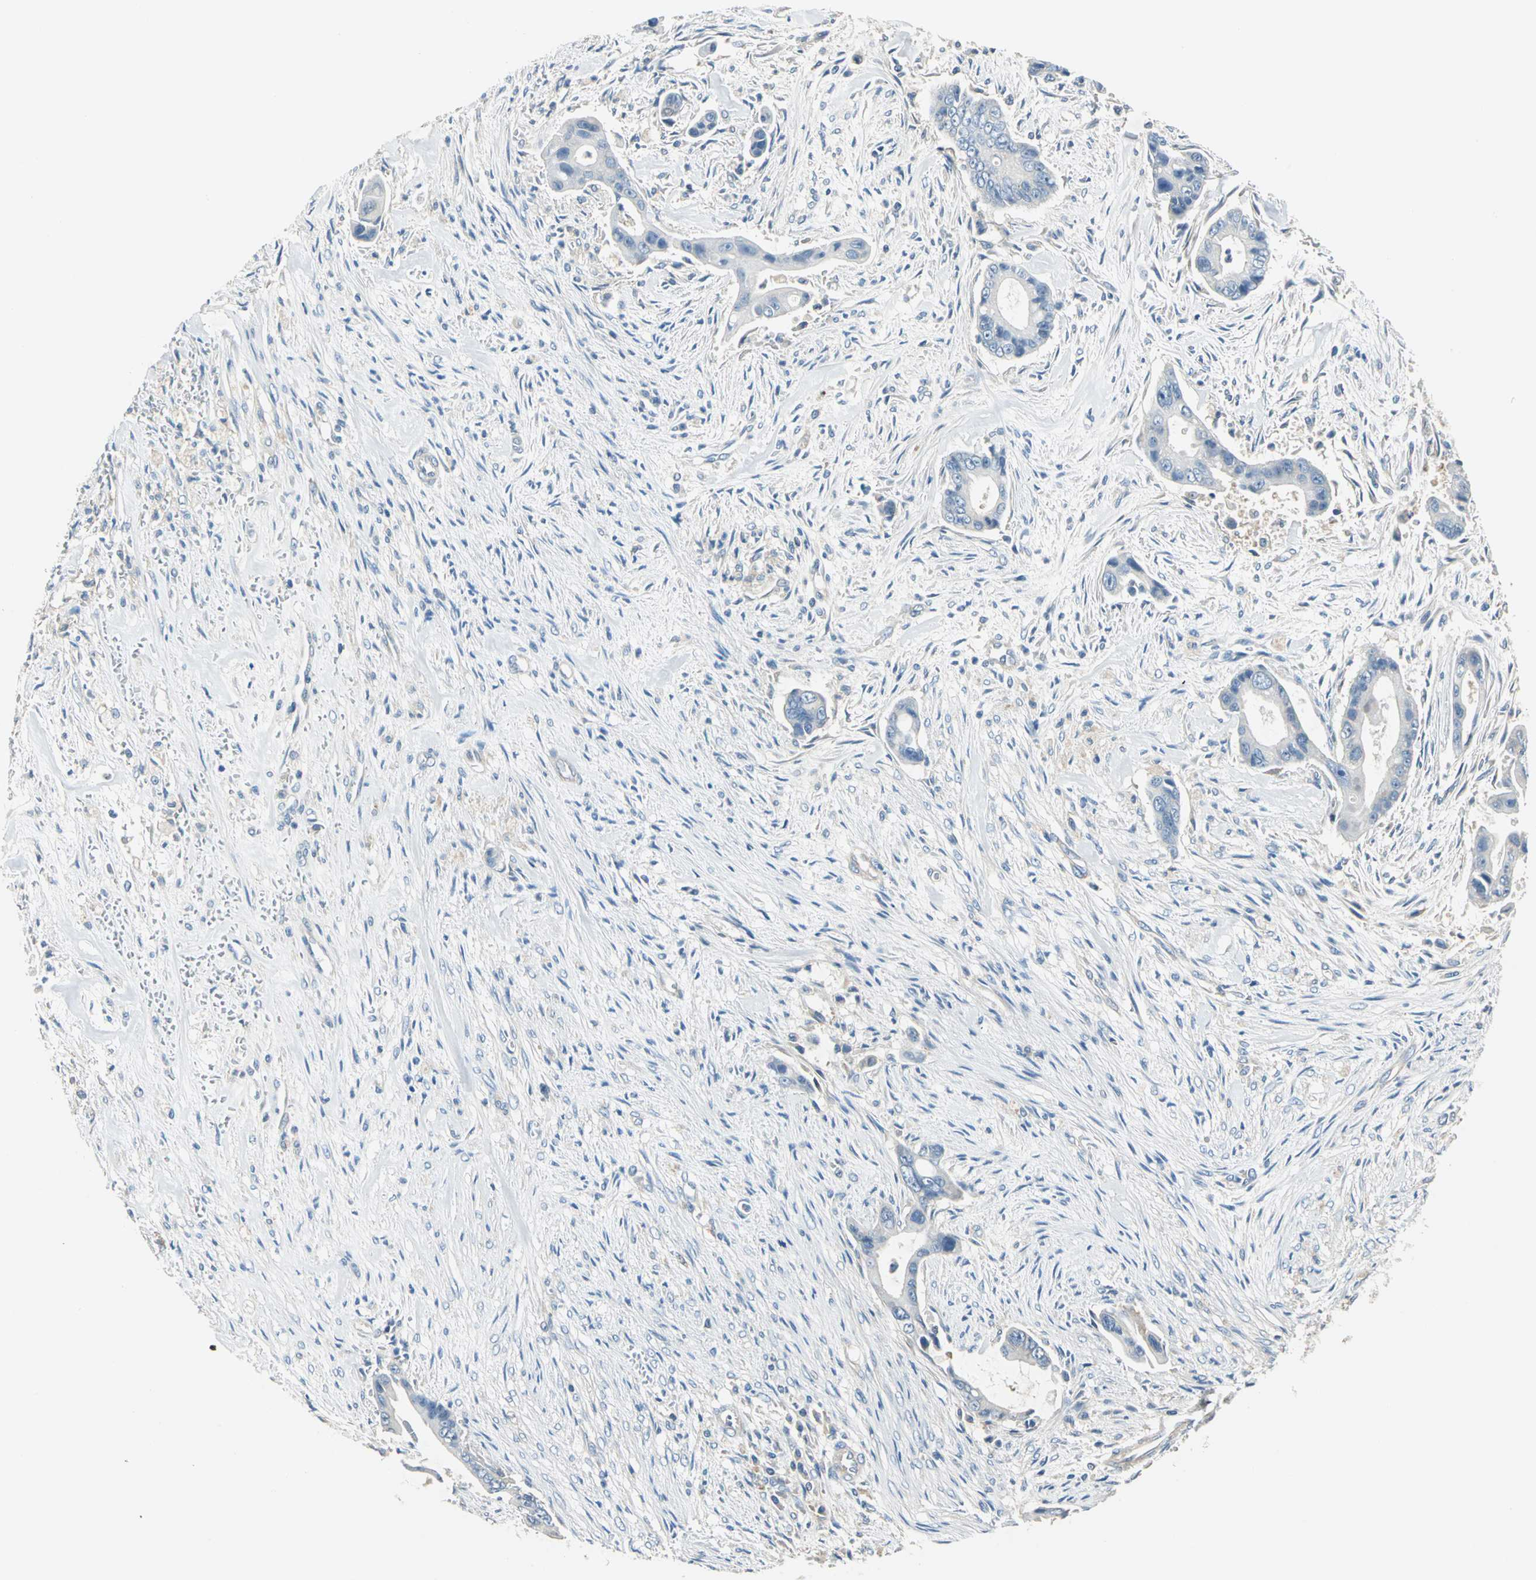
{"staining": {"intensity": "negative", "quantity": "none", "location": "none"}, "tissue": "liver cancer", "cell_type": "Tumor cells", "image_type": "cancer", "snomed": [{"axis": "morphology", "description": "Cholangiocarcinoma"}, {"axis": "topography", "description": "Liver"}], "caption": "The micrograph shows no staining of tumor cells in liver cholangiocarcinoma.", "gene": "DDX3Y", "patient": {"sex": "female", "age": 55}}